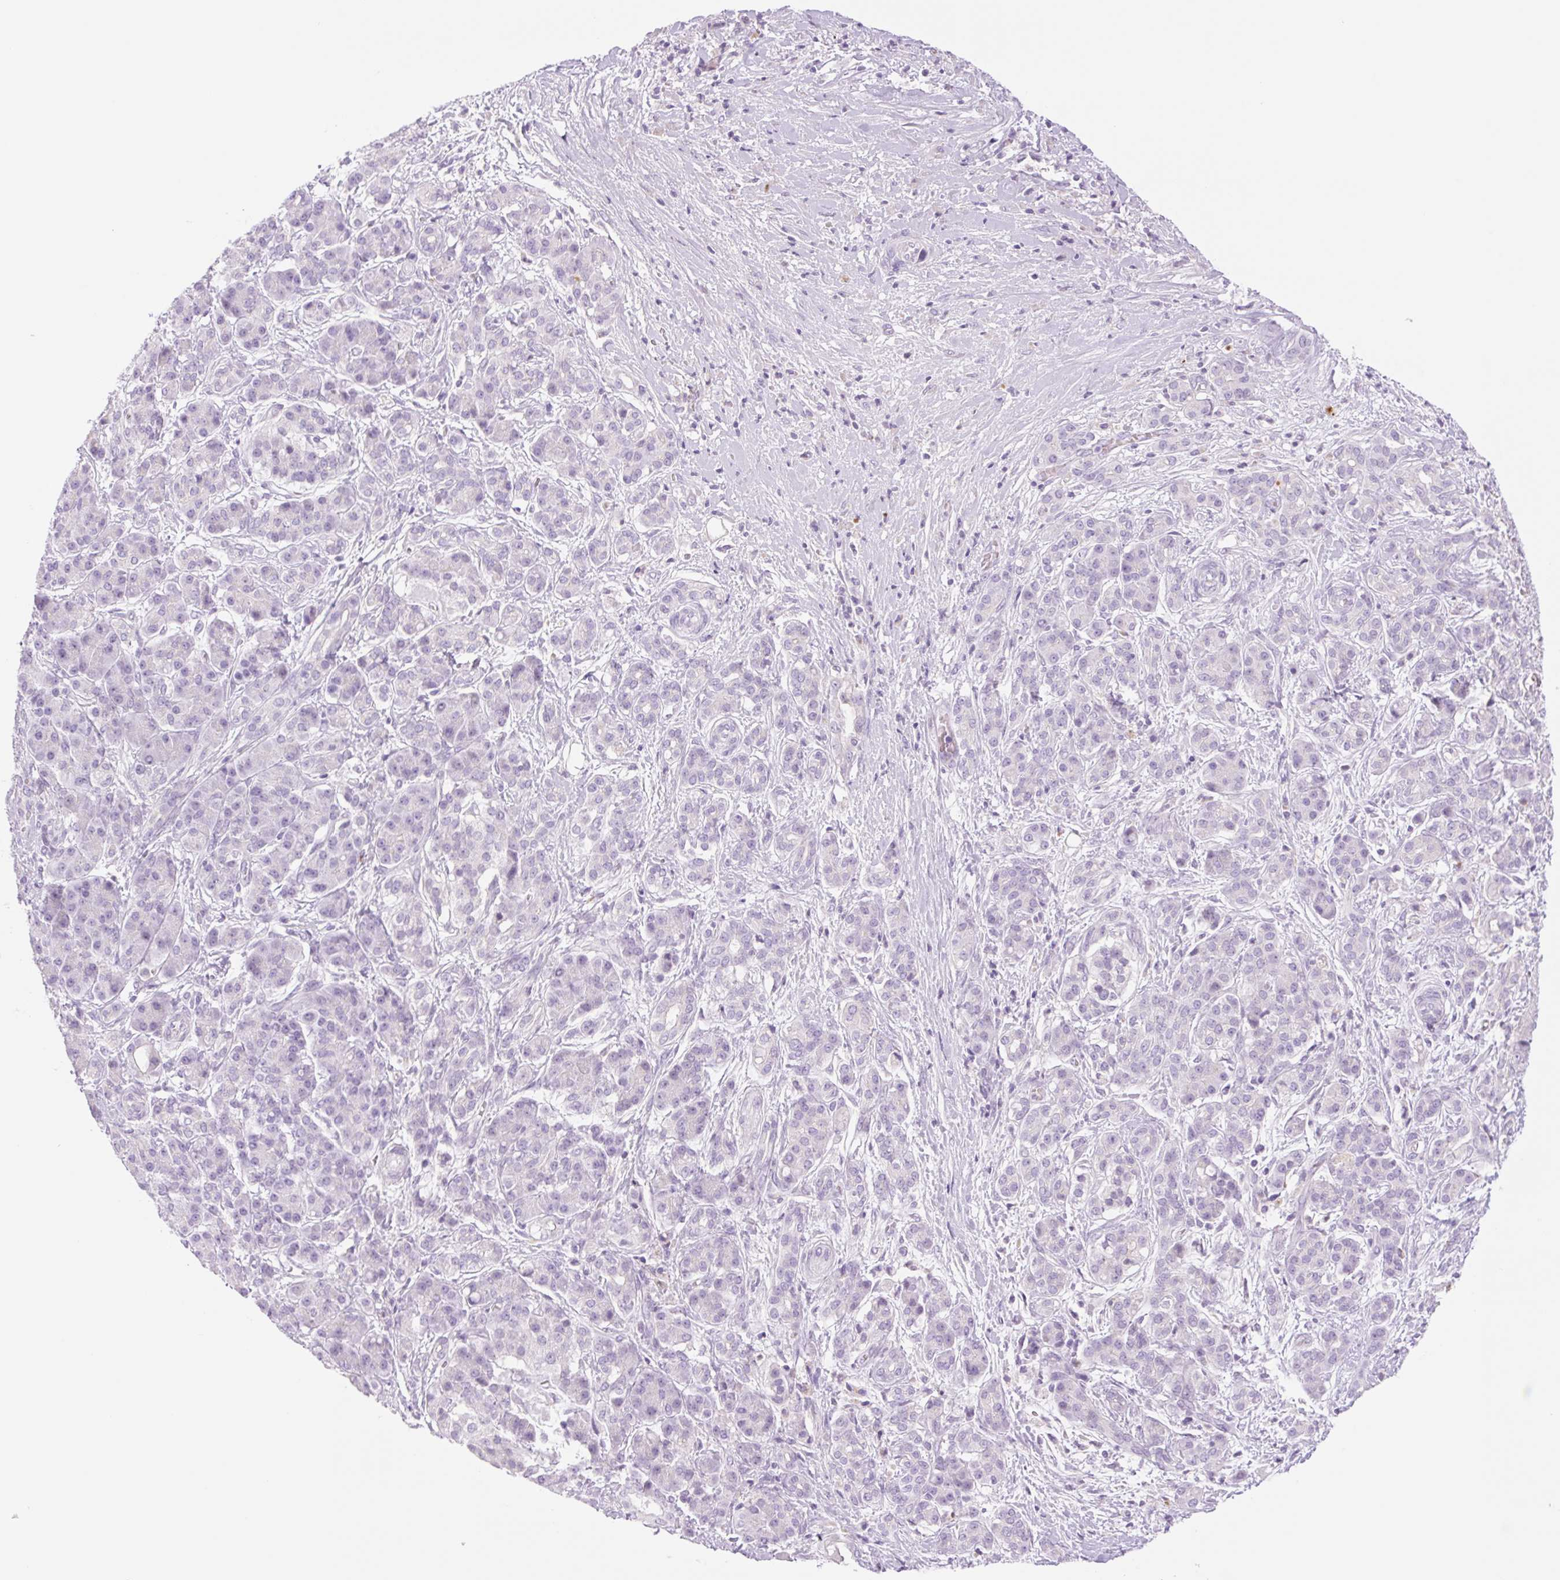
{"staining": {"intensity": "negative", "quantity": "none", "location": "none"}, "tissue": "pancreatic cancer", "cell_type": "Tumor cells", "image_type": "cancer", "snomed": [{"axis": "morphology", "description": "Adenocarcinoma, NOS"}, {"axis": "topography", "description": "Pancreas"}], "caption": "Tumor cells show no significant protein positivity in pancreatic adenocarcinoma.", "gene": "TBX15", "patient": {"sex": "male", "age": 57}}